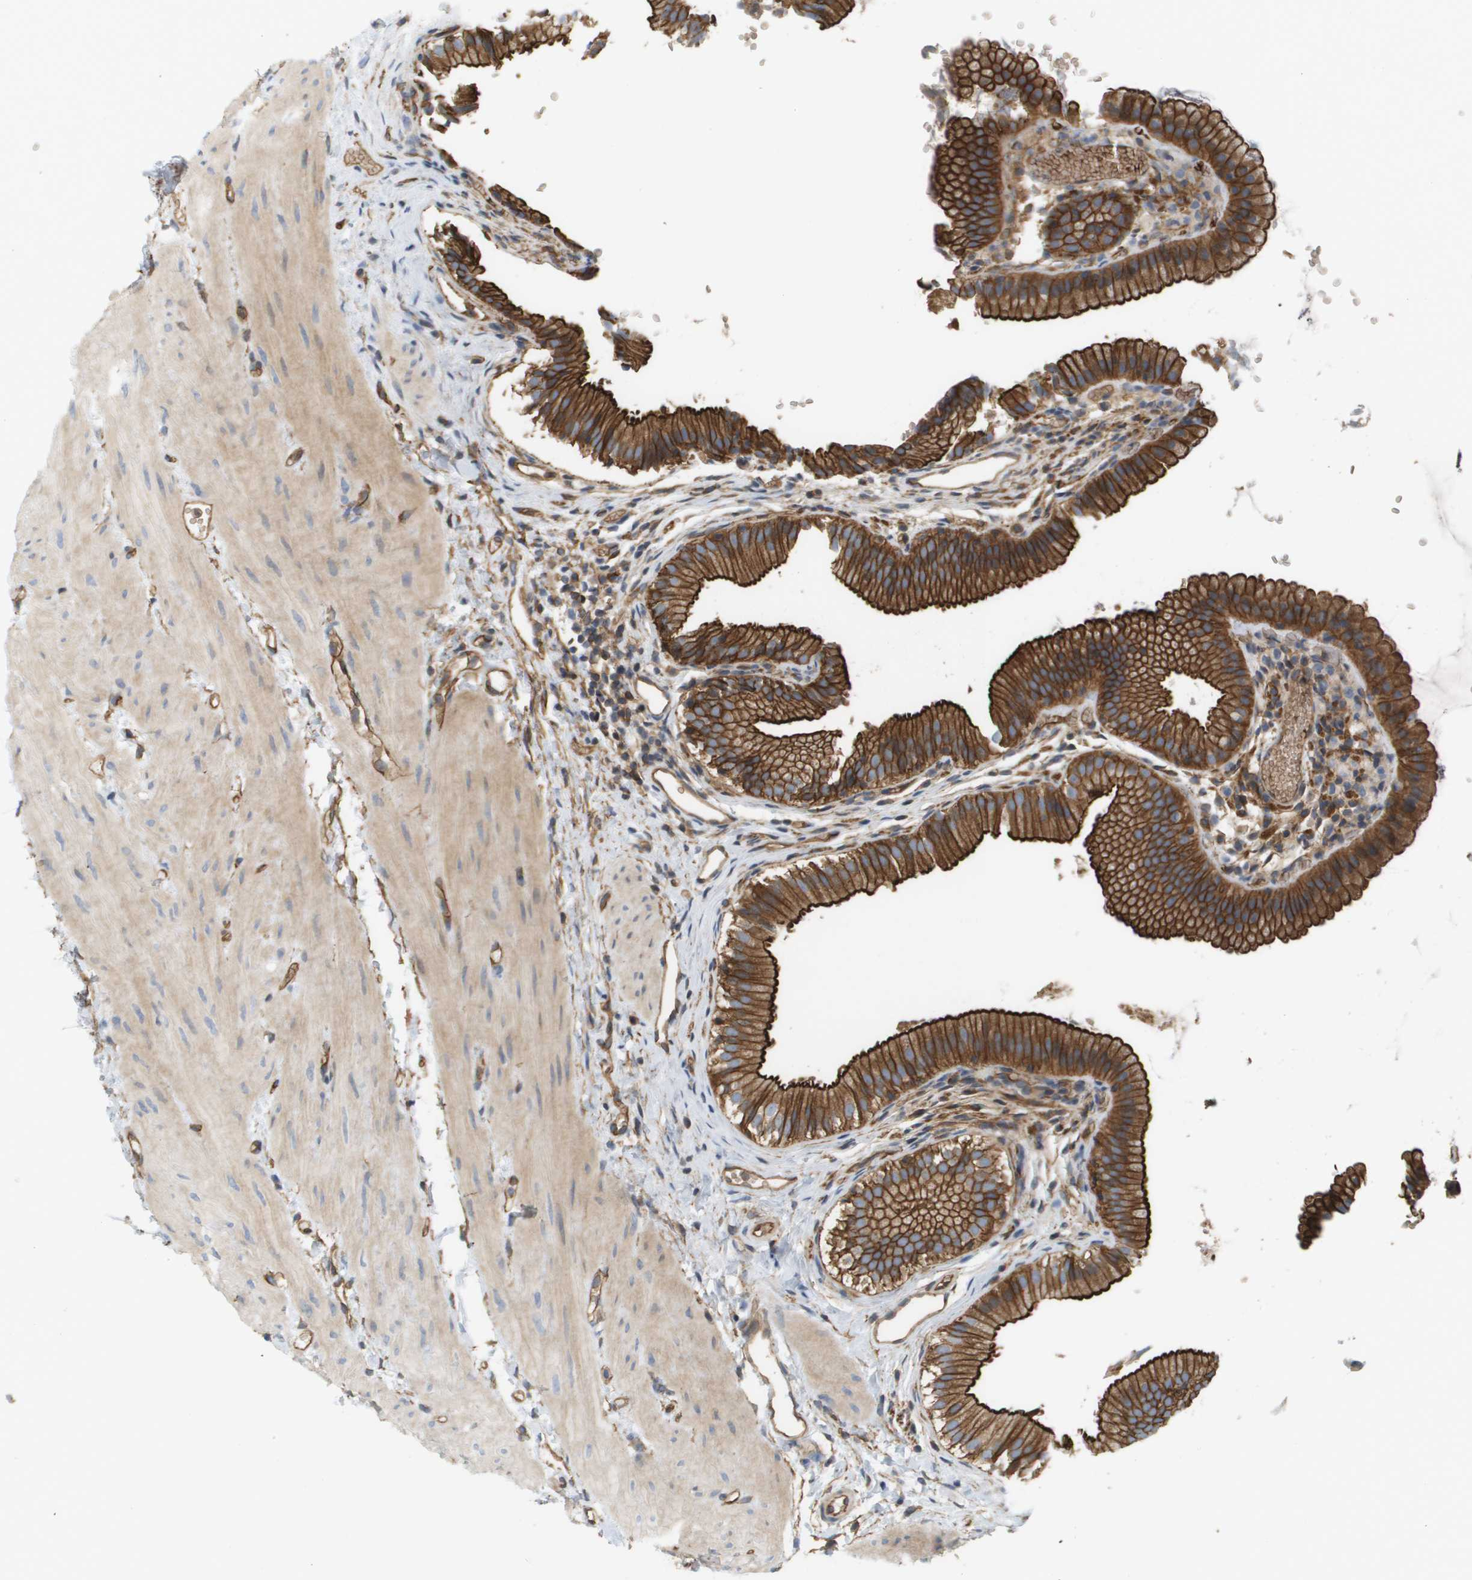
{"staining": {"intensity": "strong", "quantity": ">75%", "location": "cytoplasmic/membranous"}, "tissue": "gallbladder", "cell_type": "Glandular cells", "image_type": "normal", "snomed": [{"axis": "morphology", "description": "Normal tissue, NOS"}, {"axis": "topography", "description": "Gallbladder"}], "caption": "About >75% of glandular cells in normal human gallbladder demonstrate strong cytoplasmic/membranous protein positivity as visualized by brown immunohistochemical staining.", "gene": "SGMS2", "patient": {"sex": "female", "age": 26}}